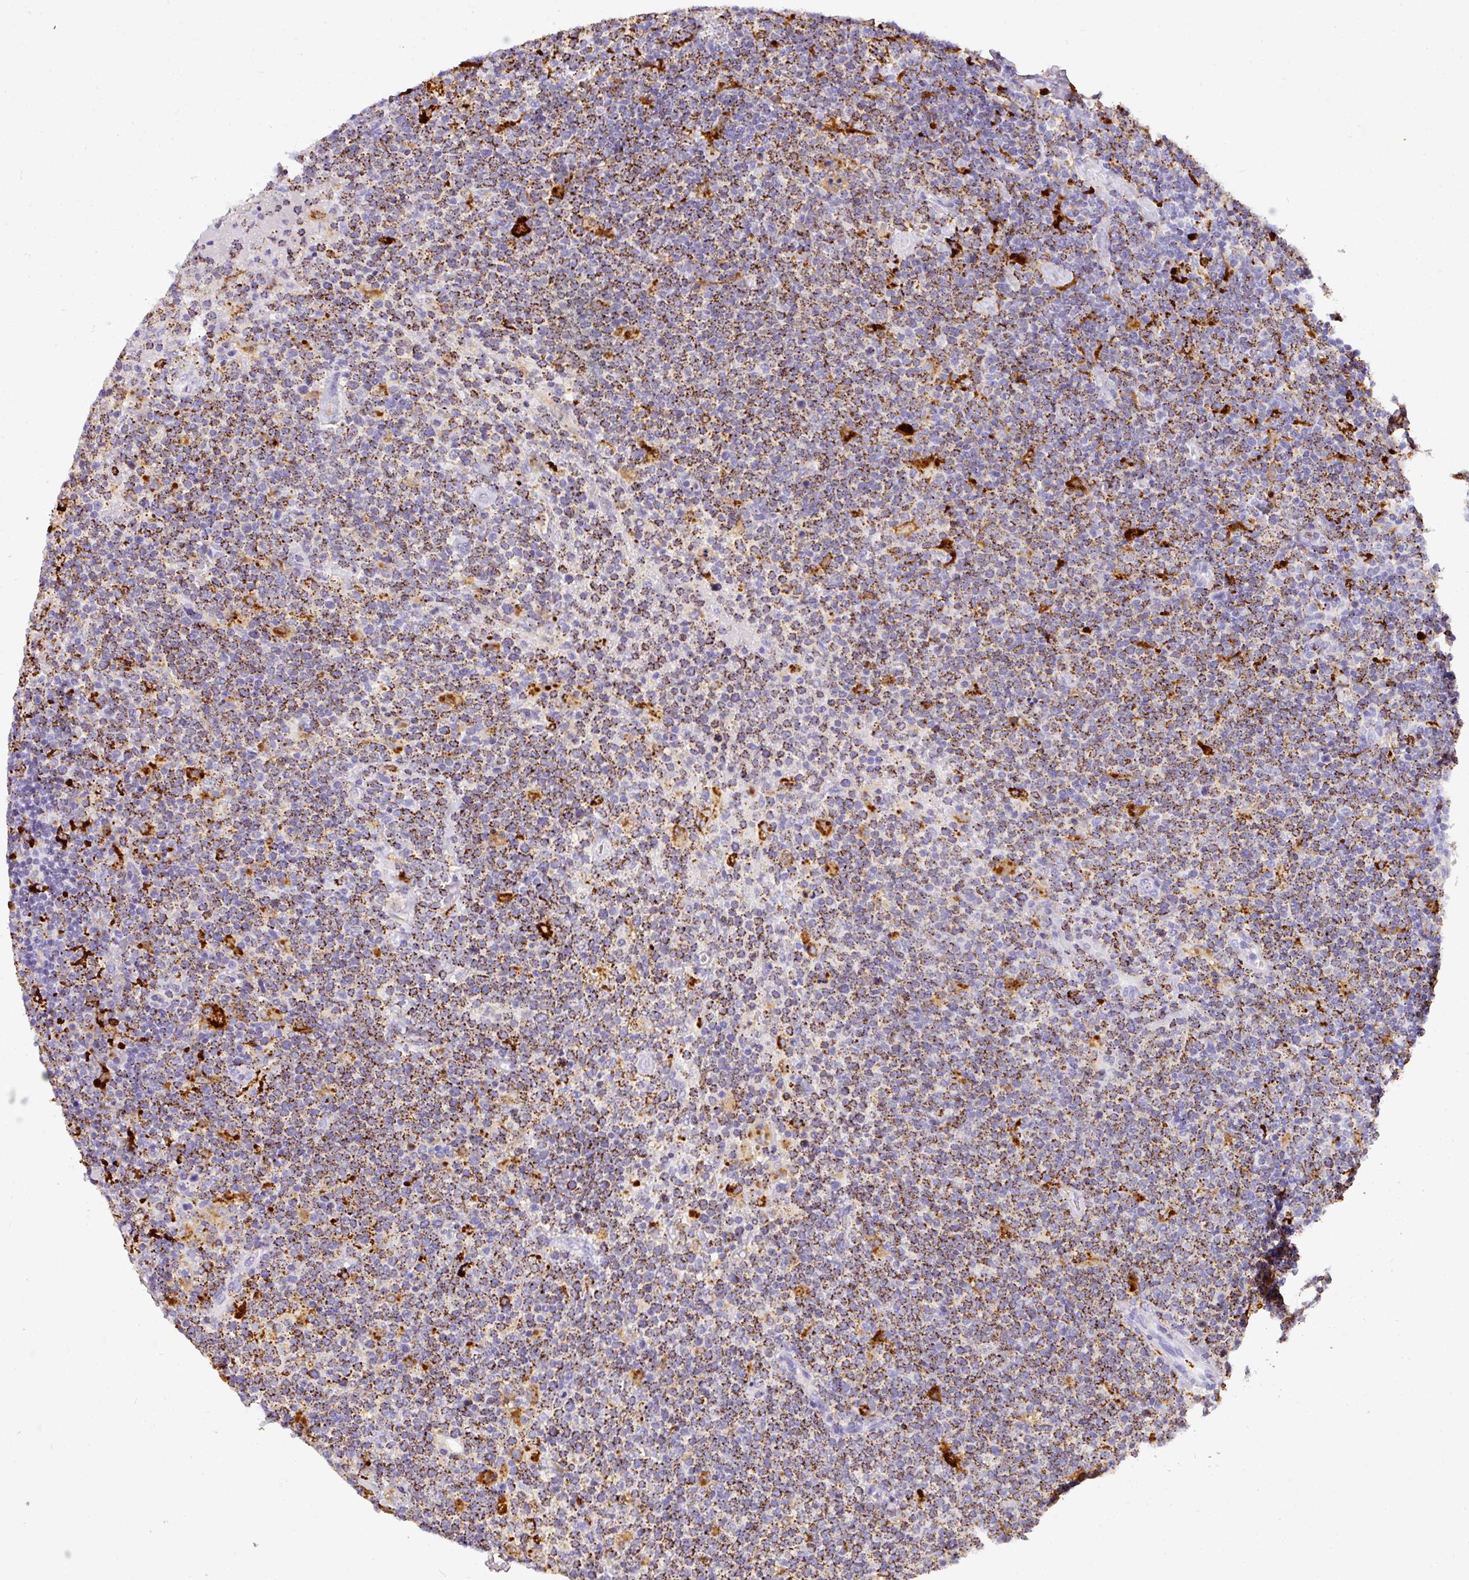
{"staining": {"intensity": "moderate", "quantity": ">75%", "location": "cytoplasmic/membranous"}, "tissue": "lymphoma", "cell_type": "Tumor cells", "image_type": "cancer", "snomed": [{"axis": "morphology", "description": "Malignant lymphoma, non-Hodgkin's type, High grade"}, {"axis": "topography", "description": "Lymph node"}], "caption": "IHC of human high-grade malignant lymphoma, non-Hodgkin's type exhibits medium levels of moderate cytoplasmic/membranous positivity in approximately >75% of tumor cells.", "gene": "MMACHC", "patient": {"sex": "male", "age": 61}}